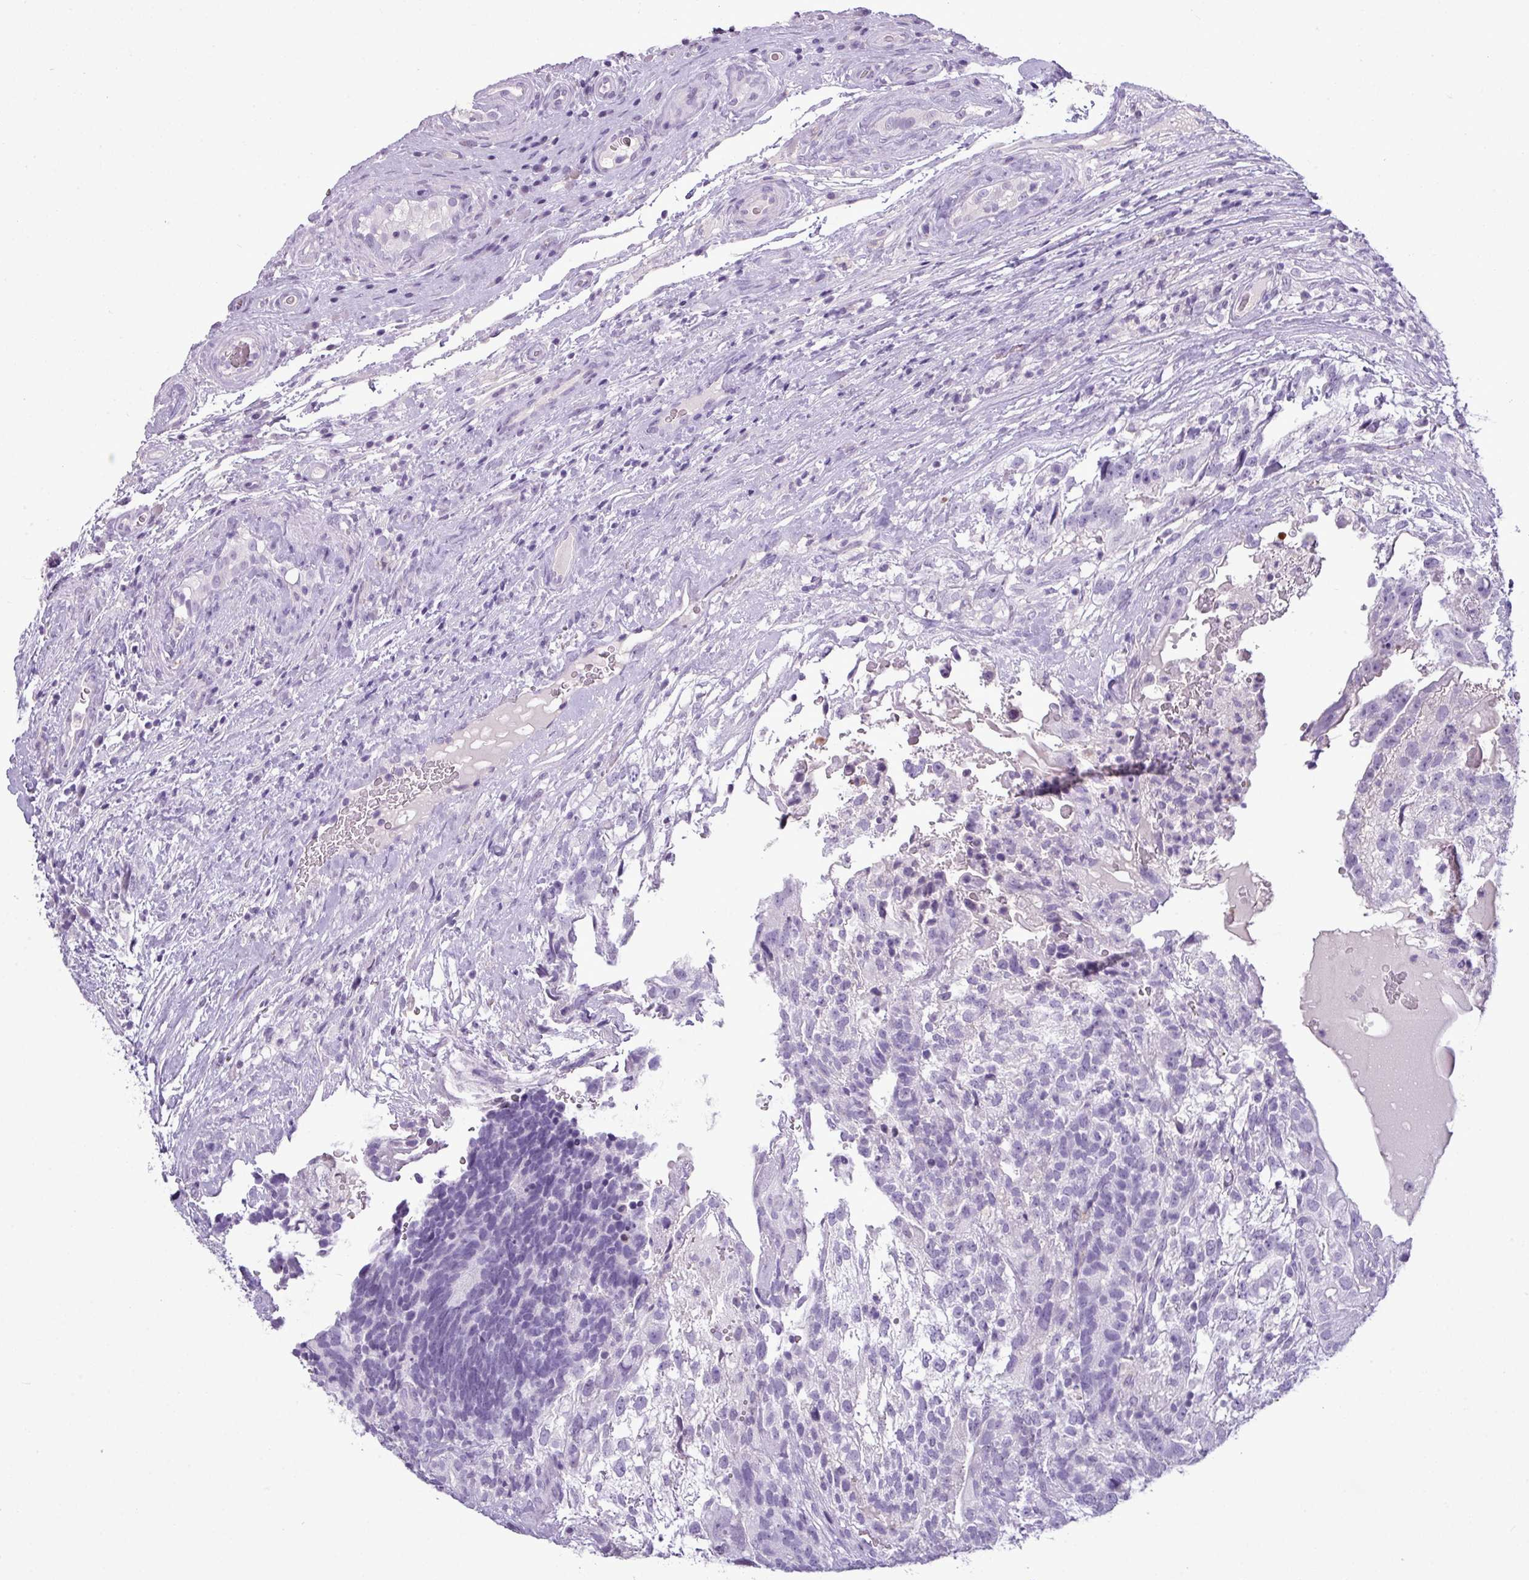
{"staining": {"intensity": "negative", "quantity": "none", "location": "none"}, "tissue": "testis cancer", "cell_type": "Tumor cells", "image_type": "cancer", "snomed": [{"axis": "morphology", "description": "Seminoma, NOS"}, {"axis": "morphology", "description": "Carcinoma, Embryonal, NOS"}, {"axis": "topography", "description": "Testis"}], "caption": "DAB (3,3'-diaminobenzidine) immunohistochemical staining of human embryonal carcinoma (testis) displays no significant positivity in tumor cells.", "gene": "TMEM91", "patient": {"sex": "male", "age": 41}}